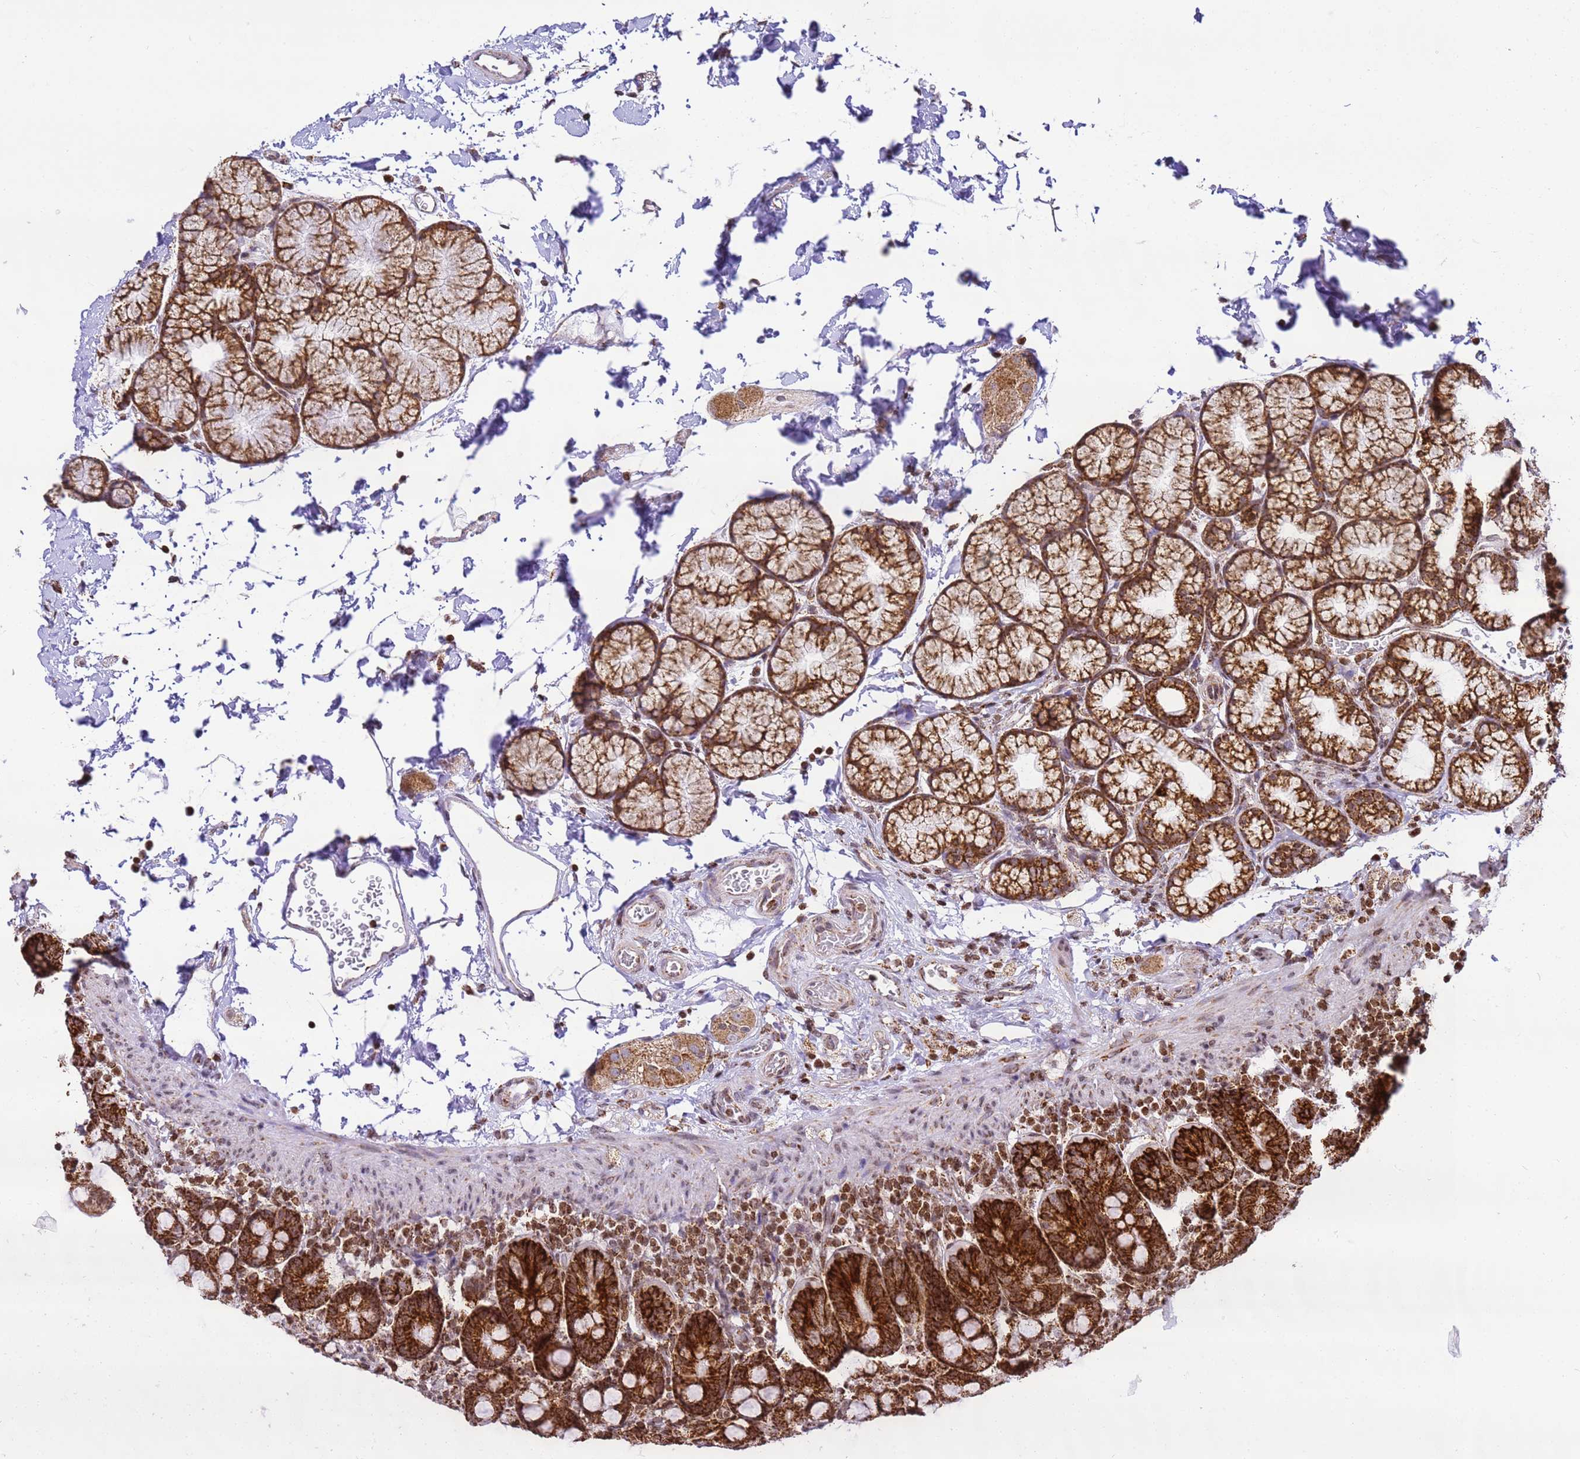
{"staining": {"intensity": "strong", "quantity": ">75%", "location": "cytoplasmic/membranous"}, "tissue": "duodenum", "cell_type": "Glandular cells", "image_type": "normal", "snomed": [{"axis": "morphology", "description": "Normal tissue, NOS"}, {"axis": "topography", "description": "Duodenum"}], "caption": "A micrograph of human duodenum stained for a protein exhibits strong cytoplasmic/membranous brown staining in glandular cells. The protein of interest is shown in brown color, while the nuclei are stained blue.", "gene": "HSPE1", "patient": {"sex": "male", "age": 35}}